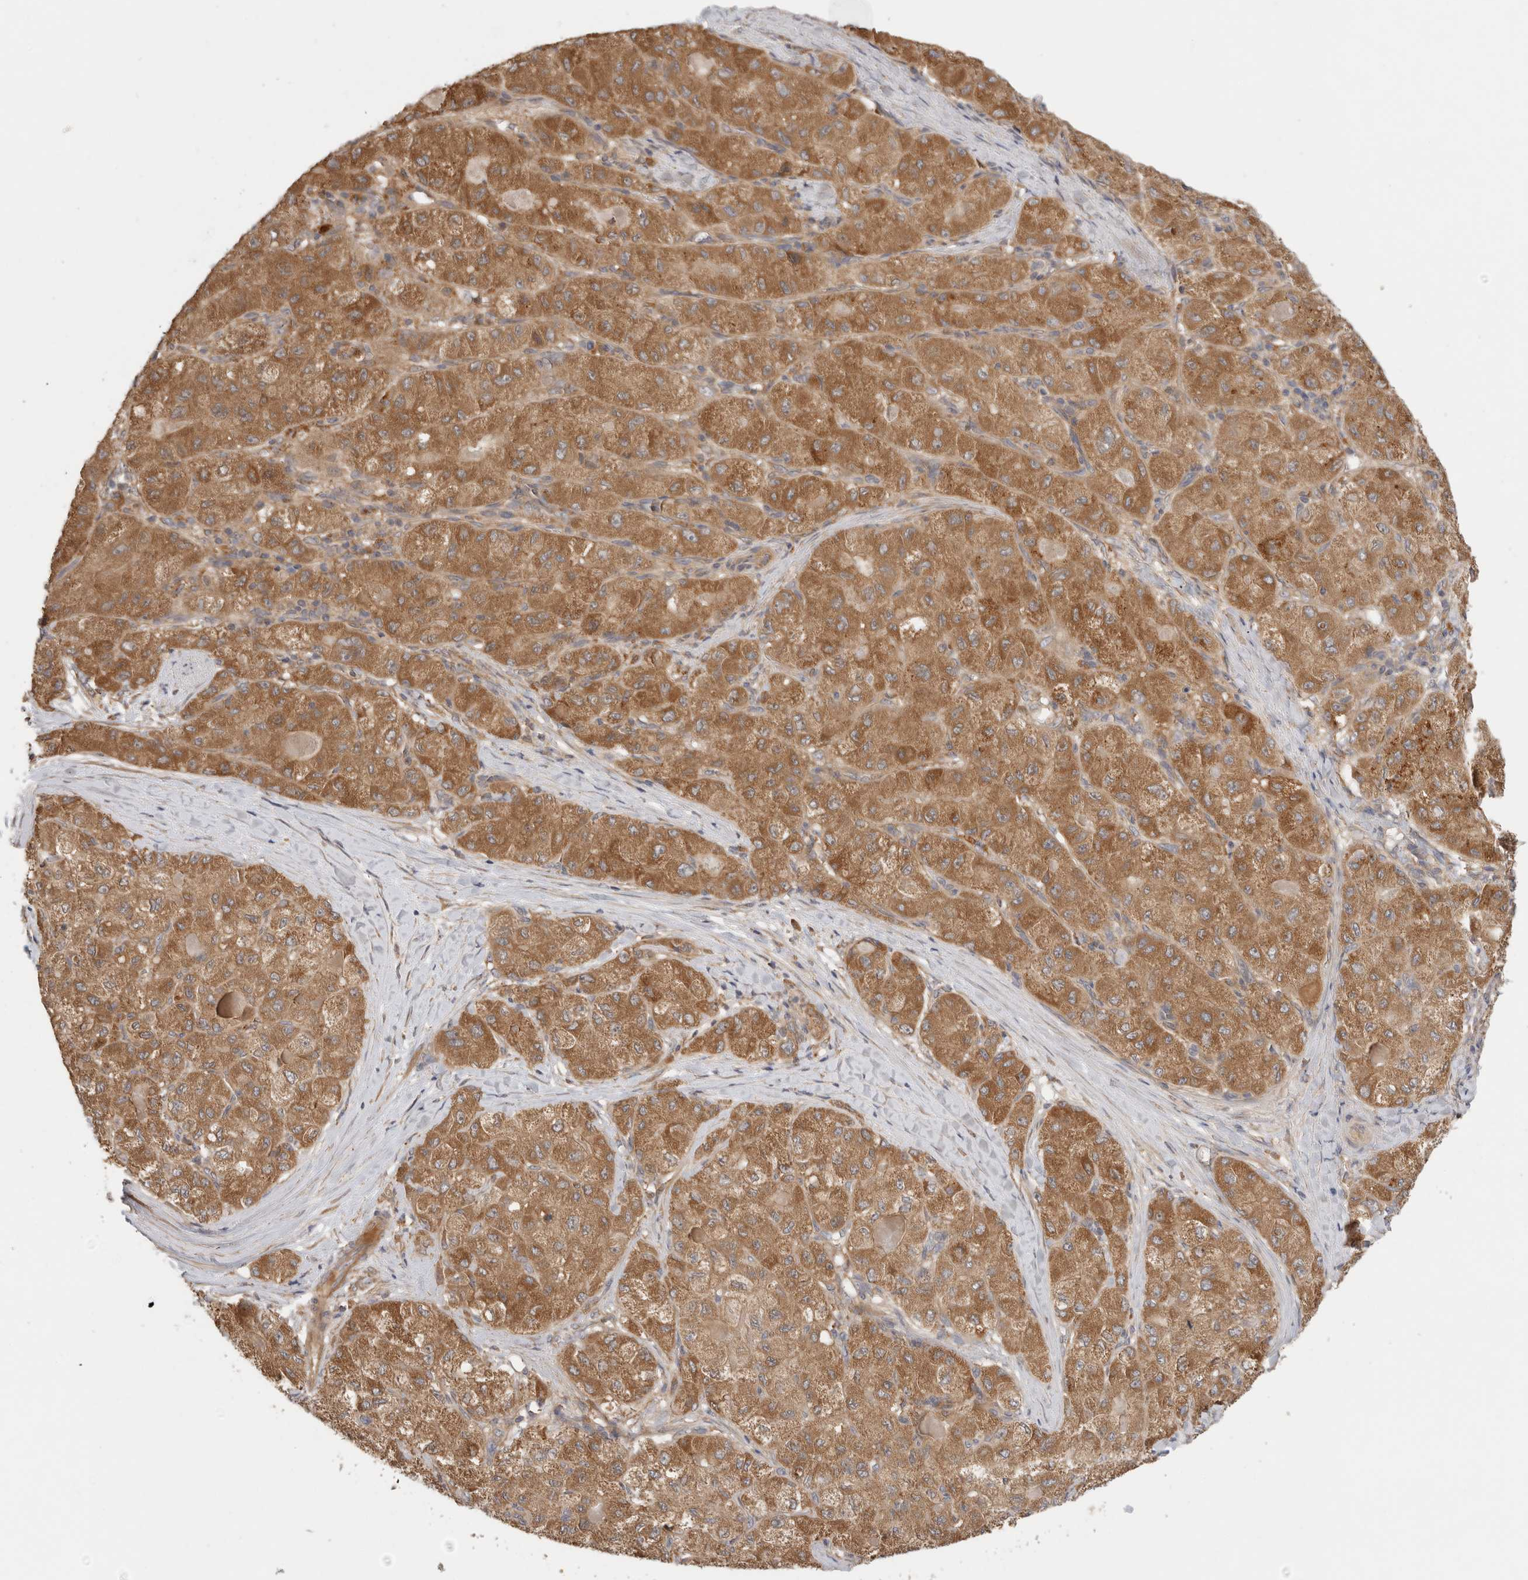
{"staining": {"intensity": "moderate", "quantity": ">75%", "location": "cytoplasmic/membranous"}, "tissue": "liver cancer", "cell_type": "Tumor cells", "image_type": "cancer", "snomed": [{"axis": "morphology", "description": "Carcinoma, Hepatocellular, NOS"}, {"axis": "topography", "description": "Liver"}], "caption": "The image exhibits immunohistochemical staining of liver cancer. There is moderate cytoplasmic/membranous positivity is present in about >75% of tumor cells. The protein is stained brown, and the nuclei are stained in blue (DAB IHC with brightfield microscopy, high magnification).", "gene": "SGK3", "patient": {"sex": "male", "age": 80}}